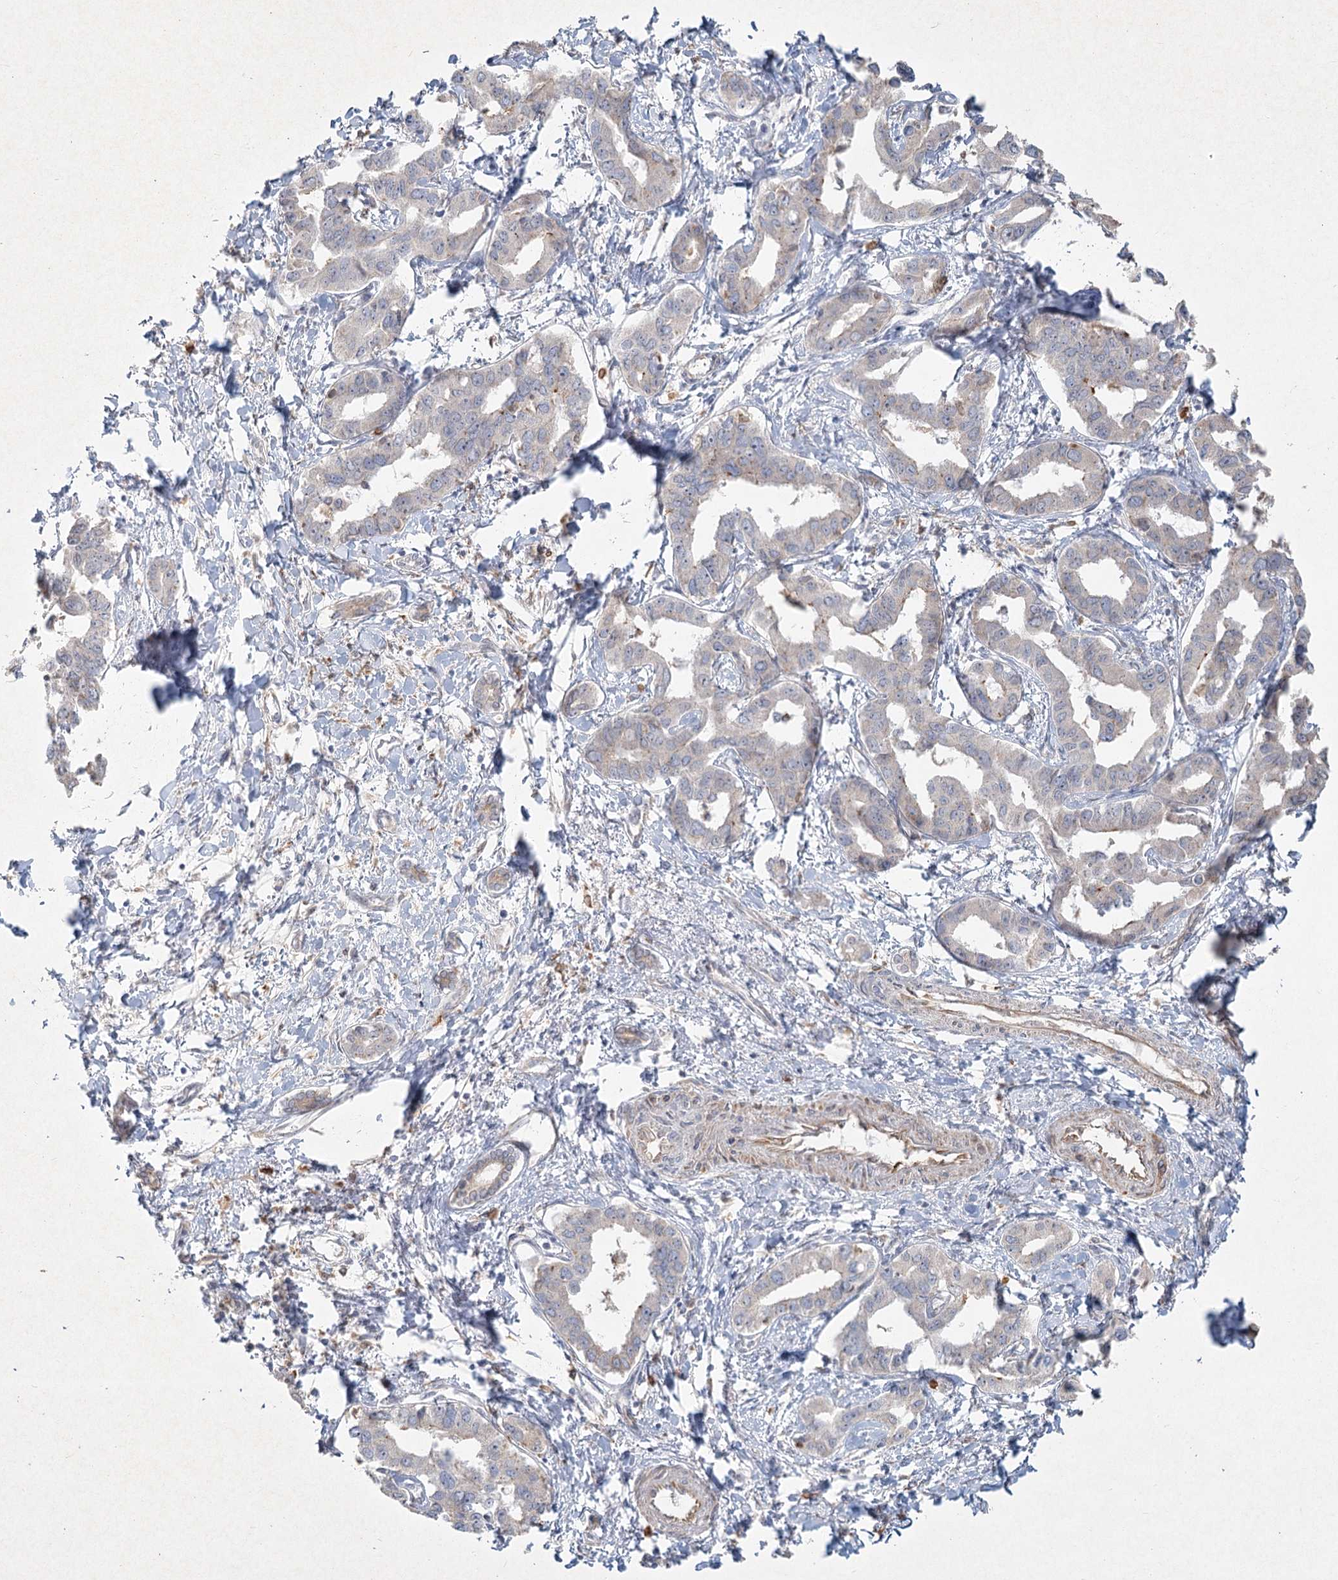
{"staining": {"intensity": "negative", "quantity": "none", "location": "none"}, "tissue": "liver cancer", "cell_type": "Tumor cells", "image_type": "cancer", "snomed": [{"axis": "morphology", "description": "Cholangiocarcinoma"}, {"axis": "topography", "description": "Liver"}], "caption": "Tumor cells show no significant protein expression in liver cancer (cholangiocarcinoma). Brightfield microscopy of IHC stained with DAB (brown) and hematoxylin (blue), captured at high magnification.", "gene": "LRP2BP", "patient": {"sex": "male", "age": 59}}